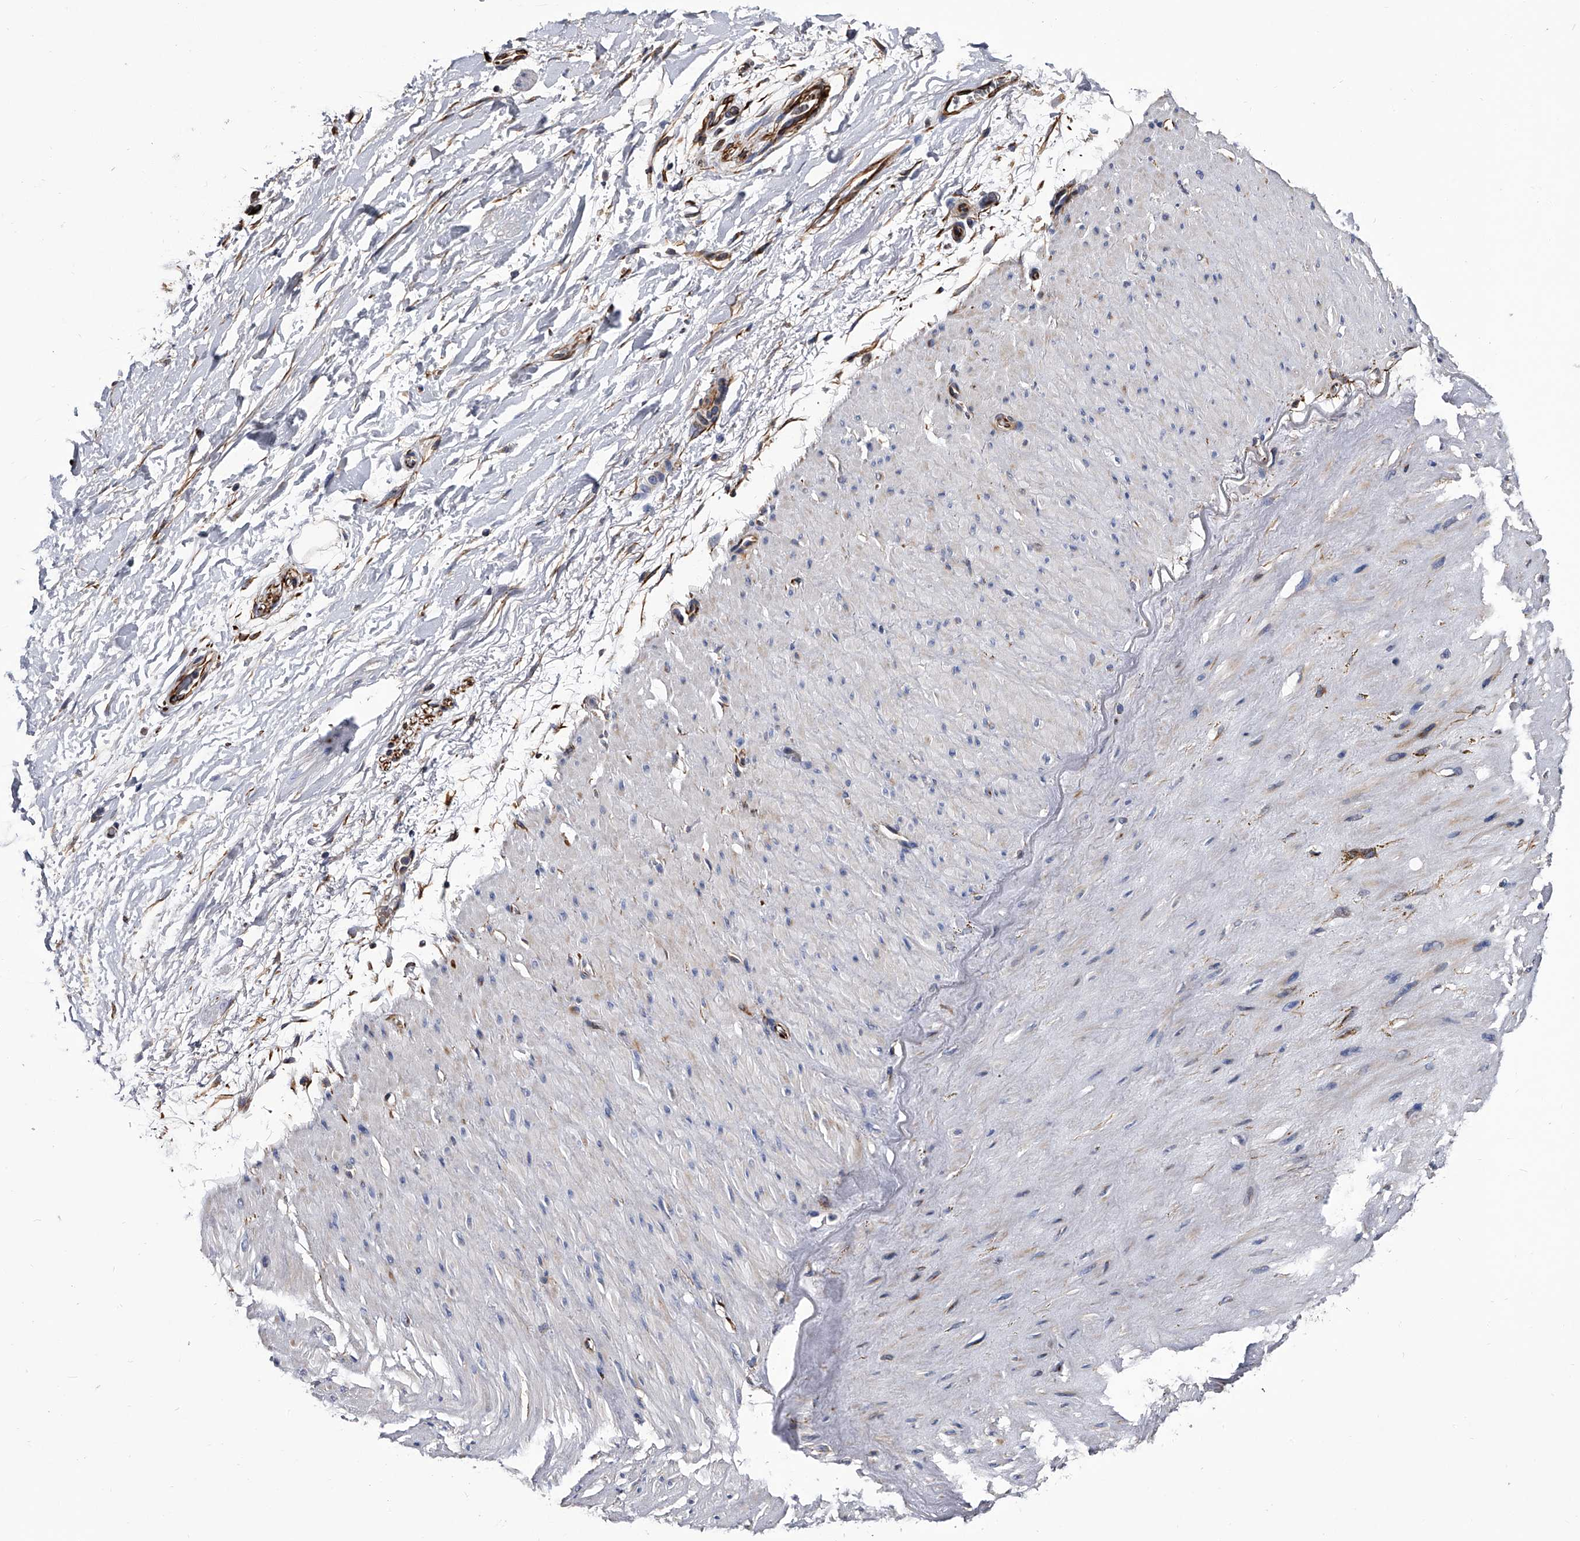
{"staining": {"intensity": "weak", "quantity": ">75%", "location": "cytoplasmic/membranous"}, "tissue": "adipose tissue", "cell_type": "Adipocytes", "image_type": "normal", "snomed": [{"axis": "morphology", "description": "Normal tissue, NOS"}, {"axis": "topography", "description": "Soft tissue"}], "caption": "Brown immunohistochemical staining in unremarkable adipose tissue demonstrates weak cytoplasmic/membranous positivity in about >75% of adipocytes. (DAB (3,3'-diaminobenzidine) = brown stain, brightfield microscopy at high magnification).", "gene": "EFCAB7", "patient": {"sex": "male", "age": 72}}